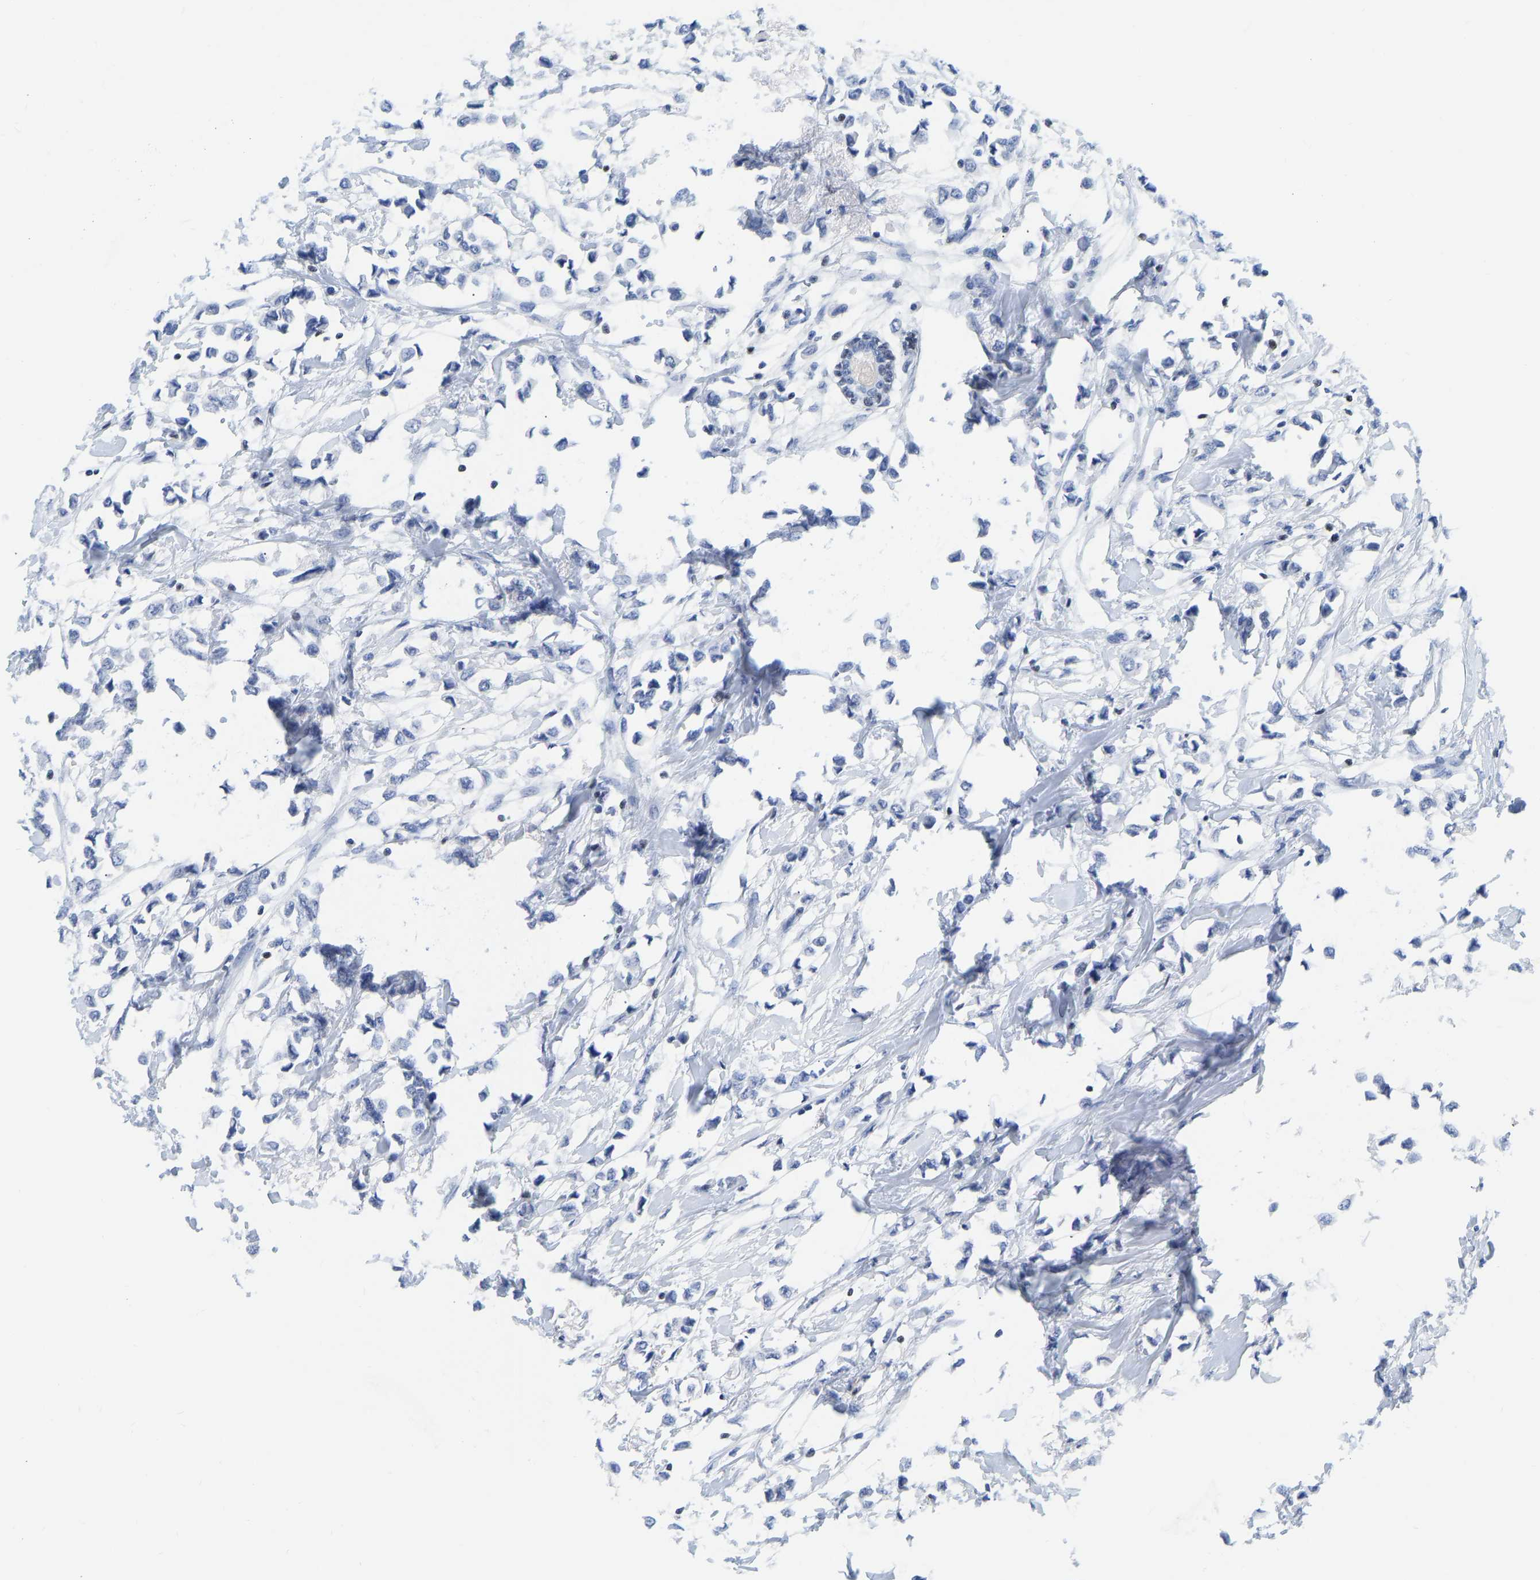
{"staining": {"intensity": "negative", "quantity": "none", "location": "none"}, "tissue": "breast cancer", "cell_type": "Tumor cells", "image_type": "cancer", "snomed": [{"axis": "morphology", "description": "Lobular carcinoma"}, {"axis": "topography", "description": "Breast"}], "caption": "This is an IHC micrograph of breast lobular carcinoma. There is no expression in tumor cells.", "gene": "TCF7", "patient": {"sex": "female", "age": 51}}